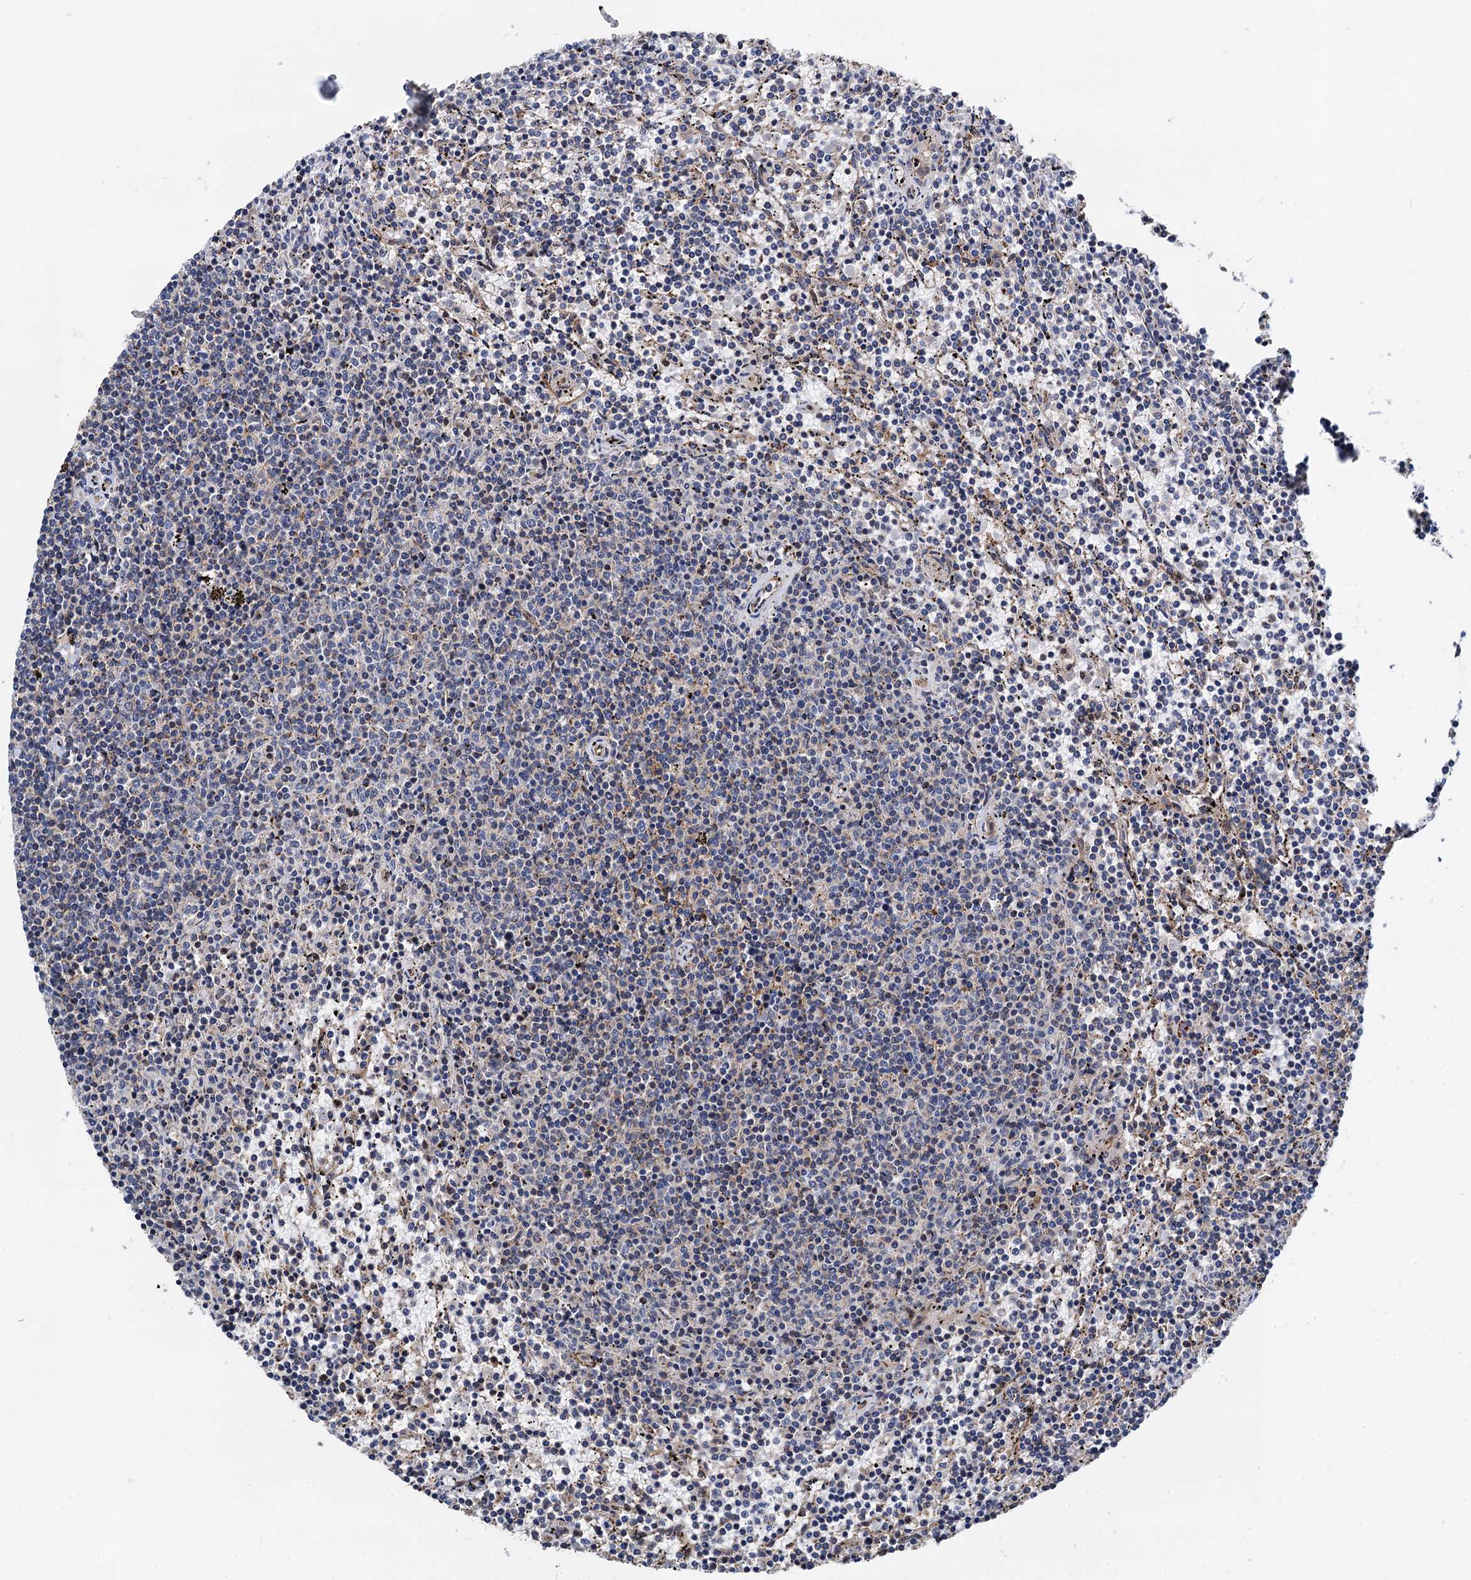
{"staining": {"intensity": "negative", "quantity": "none", "location": "none"}, "tissue": "lymphoma", "cell_type": "Tumor cells", "image_type": "cancer", "snomed": [{"axis": "morphology", "description": "Malignant lymphoma, non-Hodgkin's type, Low grade"}, {"axis": "topography", "description": "Spleen"}], "caption": "This is an immunohistochemistry (IHC) image of human lymphoma. There is no expression in tumor cells.", "gene": "DGLUCY", "patient": {"sex": "female", "age": 50}}